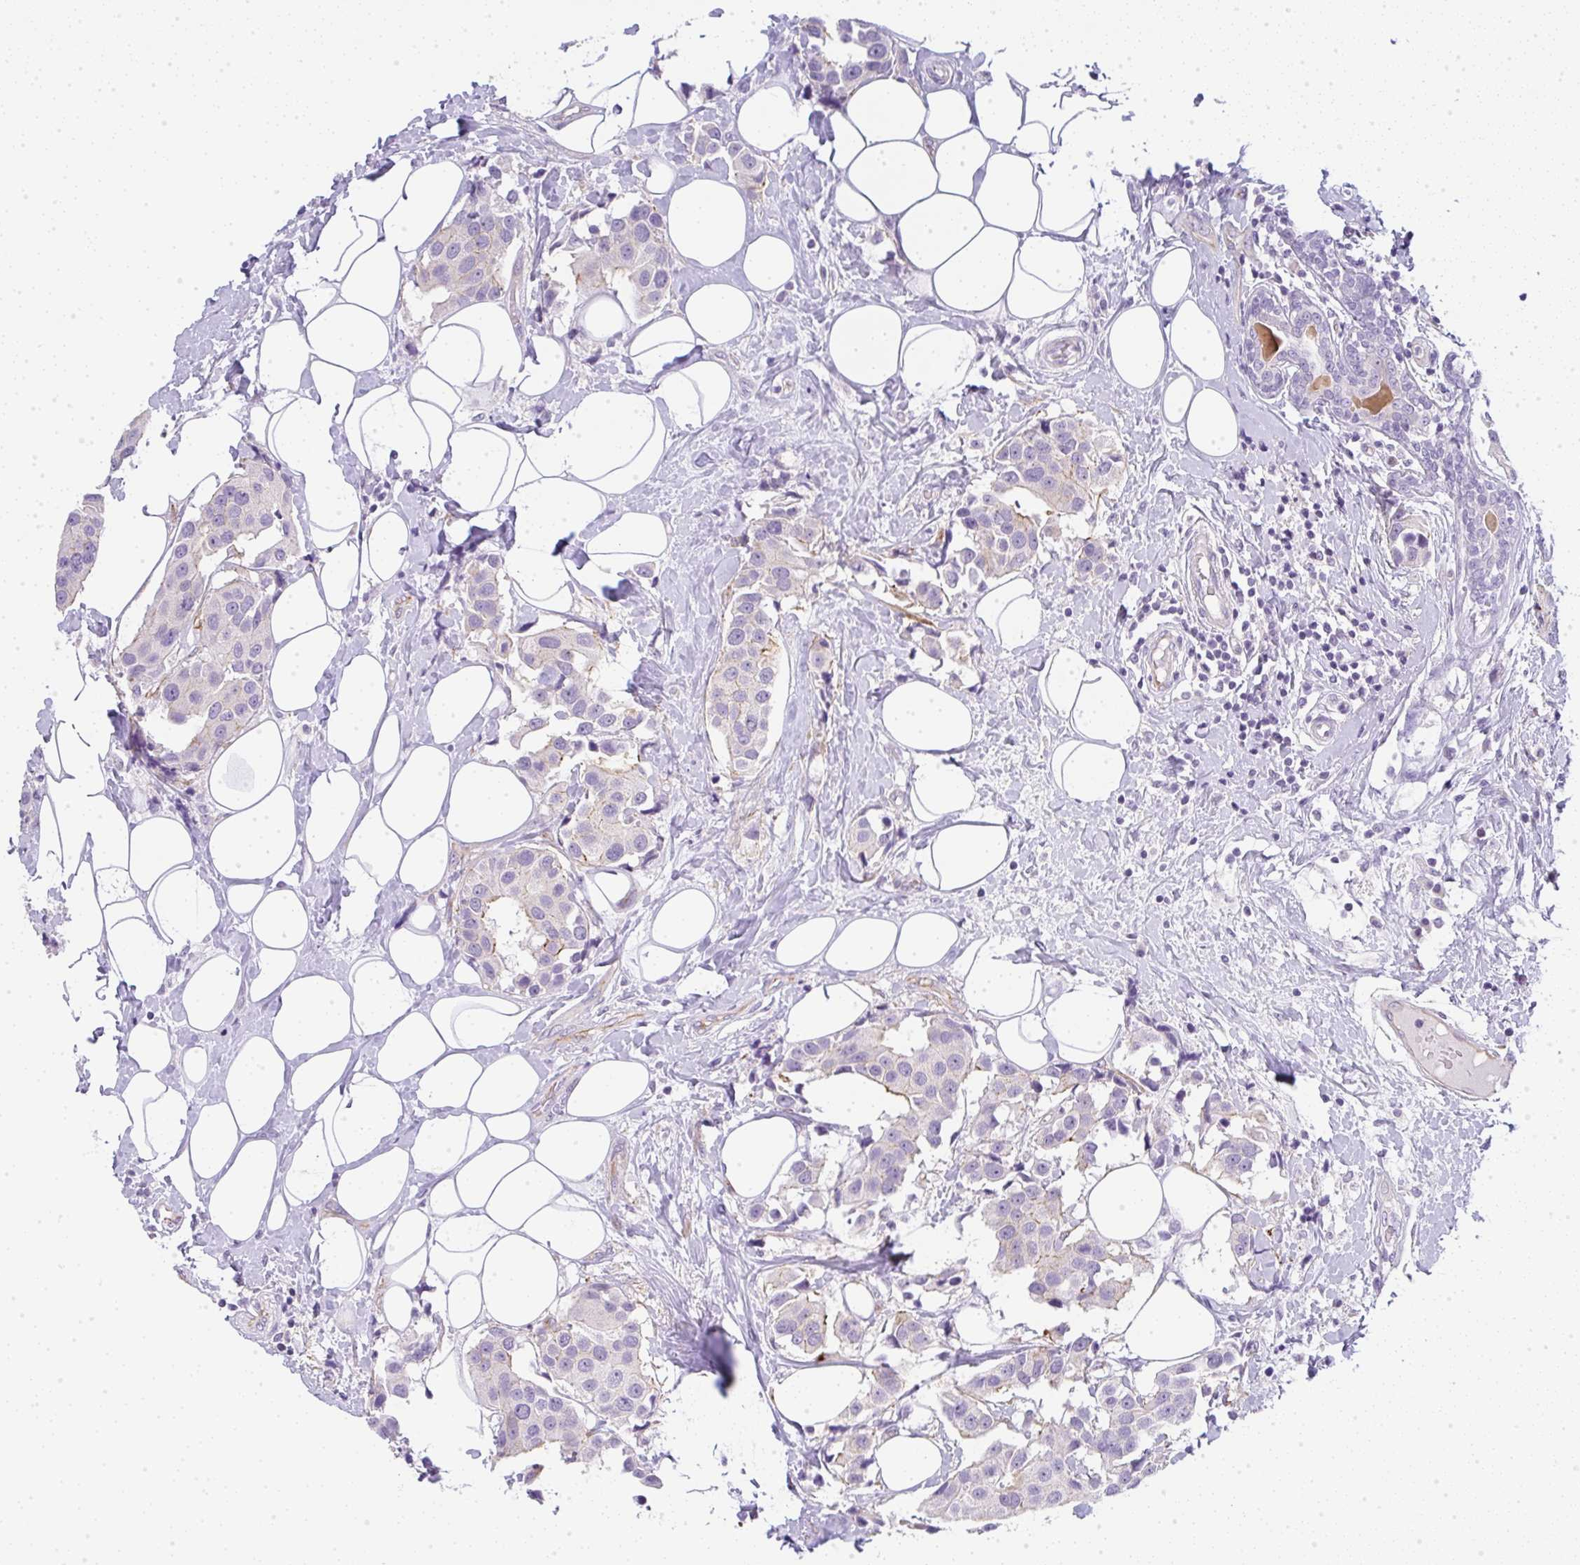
{"staining": {"intensity": "weak", "quantity": "<25%", "location": "cytoplasmic/membranous"}, "tissue": "breast cancer", "cell_type": "Tumor cells", "image_type": "cancer", "snomed": [{"axis": "morphology", "description": "Normal tissue, NOS"}, {"axis": "morphology", "description": "Duct carcinoma"}, {"axis": "topography", "description": "Breast"}], "caption": "There is no significant staining in tumor cells of intraductal carcinoma (breast).", "gene": "LPAR4", "patient": {"sex": "female", "age": 39}}